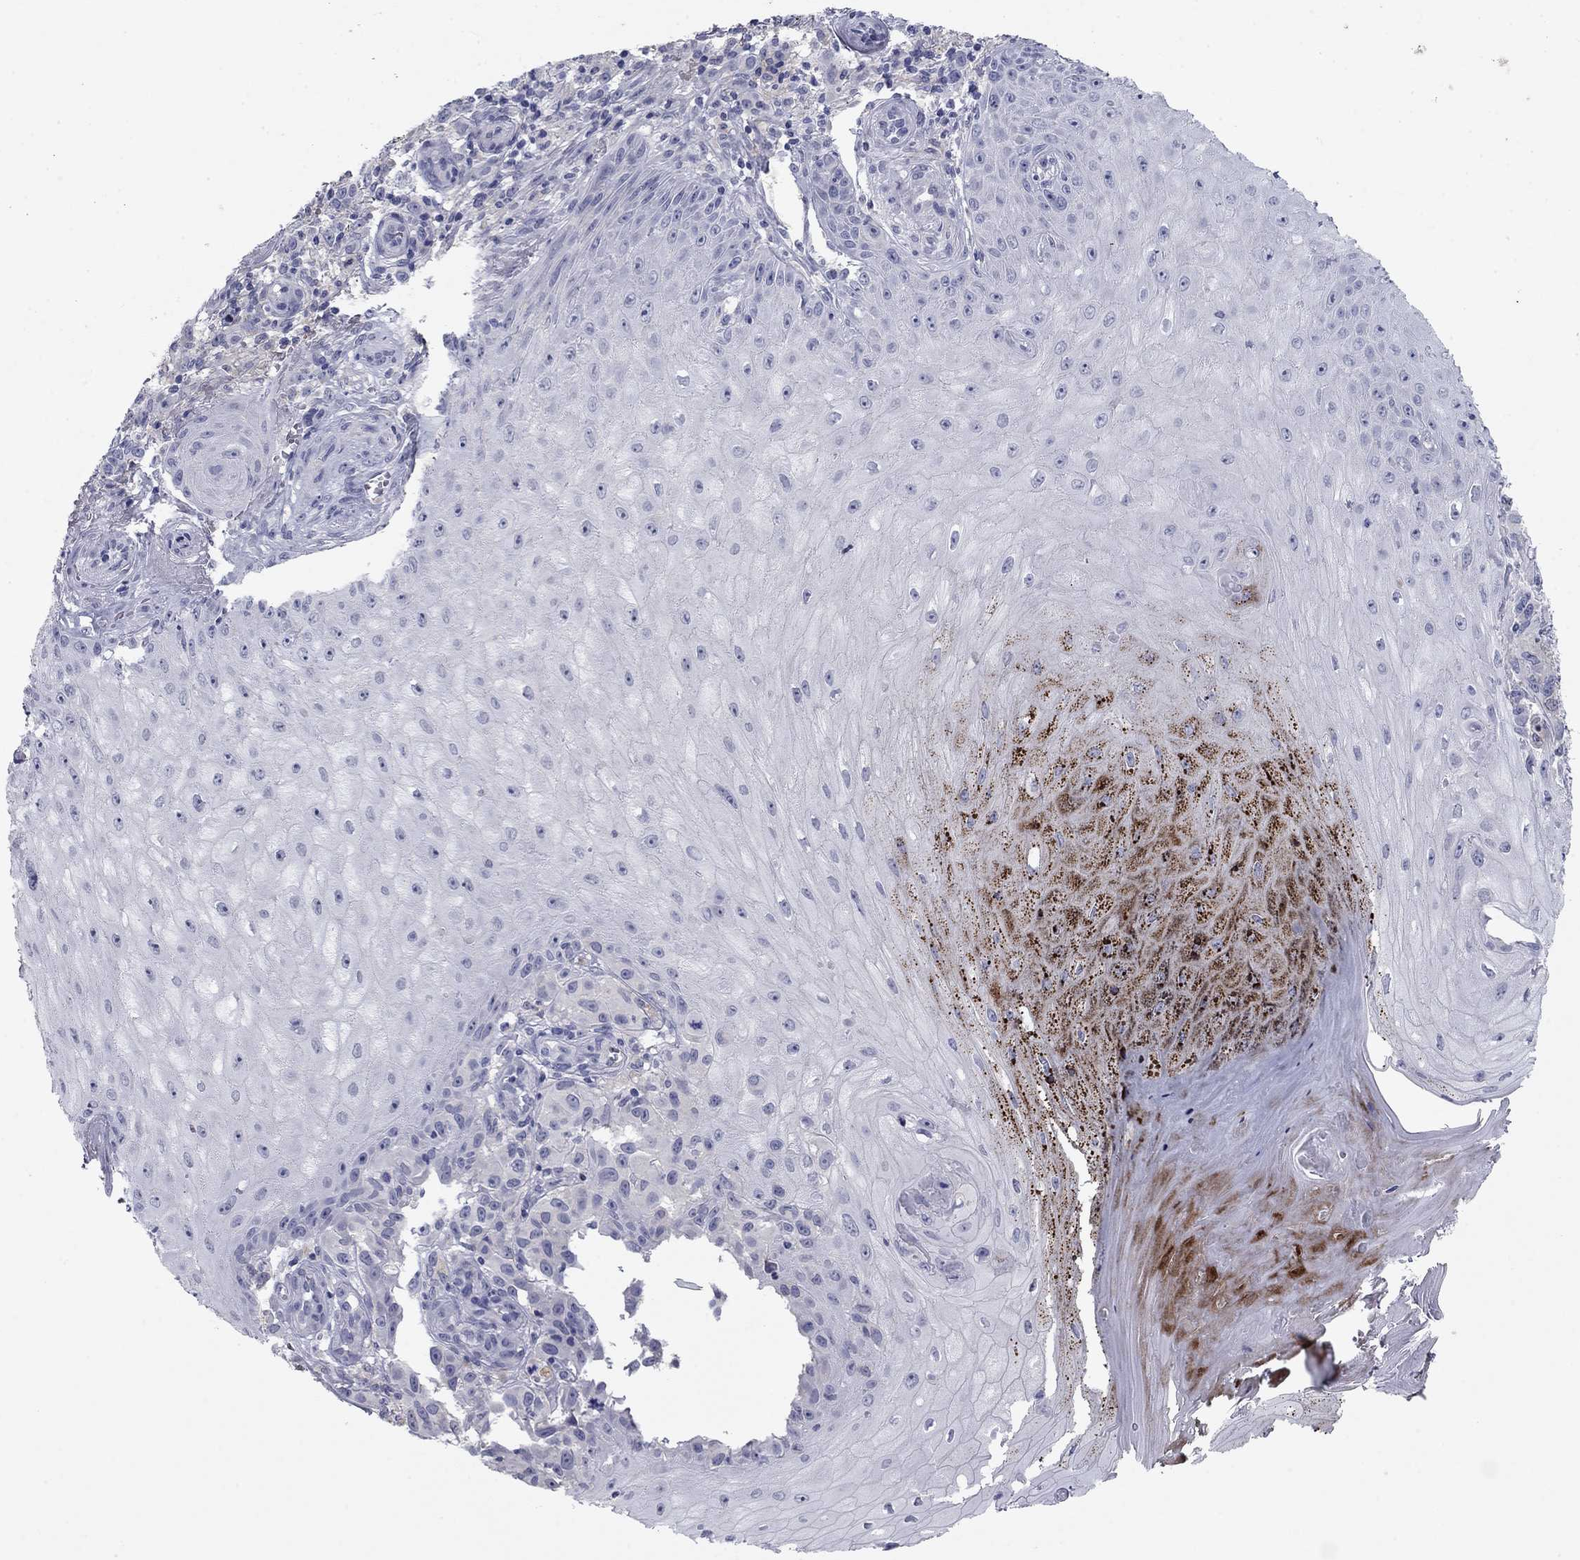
{"staining": {"intensity": "negative", "quantity": "none", "location": "none"}, "tissue": "melanoma", "cell_type": "Tumor cells", "image_type": "cancer", "snomed": [{"axis": "morphology", "description": "Malignant melanoma, NOS"}, {"axis": "topography", "description": "Skin"}], "caption": "Immunohistochemical staining of human melanoma exhibits no significant expression in tumor cells. (DAB (3,3'-diaminobenzidine) immunohistochemistry visualized using brightfield microscopy, high magnification).", "gene": "CNTNAP4", "patient": {"sex": "female", "age": 53}}